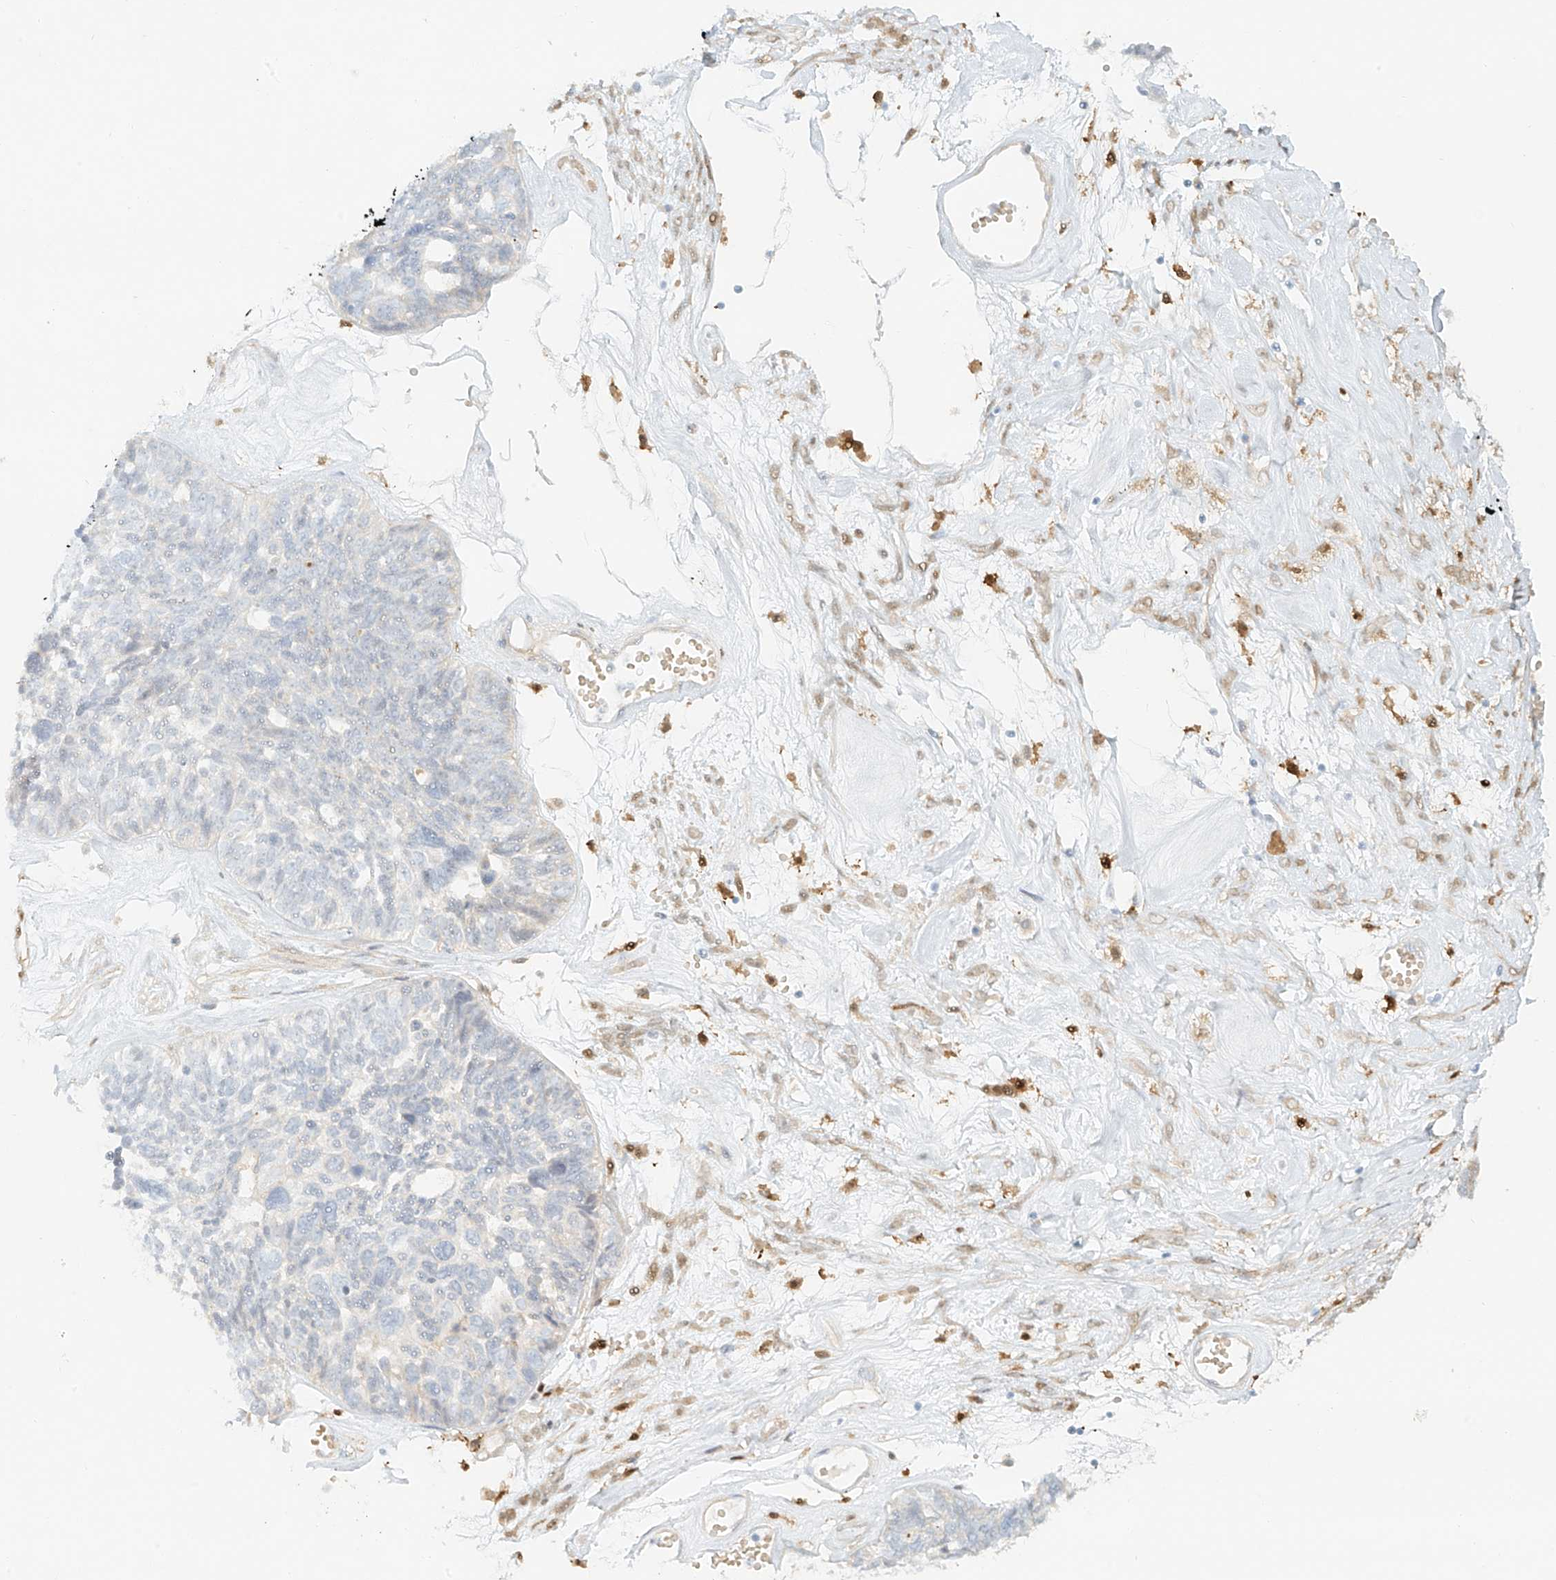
{"staining": {"intensity": "negative", "quantity": "none", "location": "none"}, "tissue": "ovarian cancer", "cell_type": "Tumor cells", "image_type": "cancer", "snomed": [{"axis": "morphology", "description": "Cystadenocarcinoma, serous, NOS"}, {"axis": "topography", "description": "Ovary"}], "caption": "The histopathology image exhibits no staining of tumor cells in ovarian cancer (serous cystadenocarcinoma).", "gene": "UPK1B", "patient": {"sex": "female", "age": 79}}